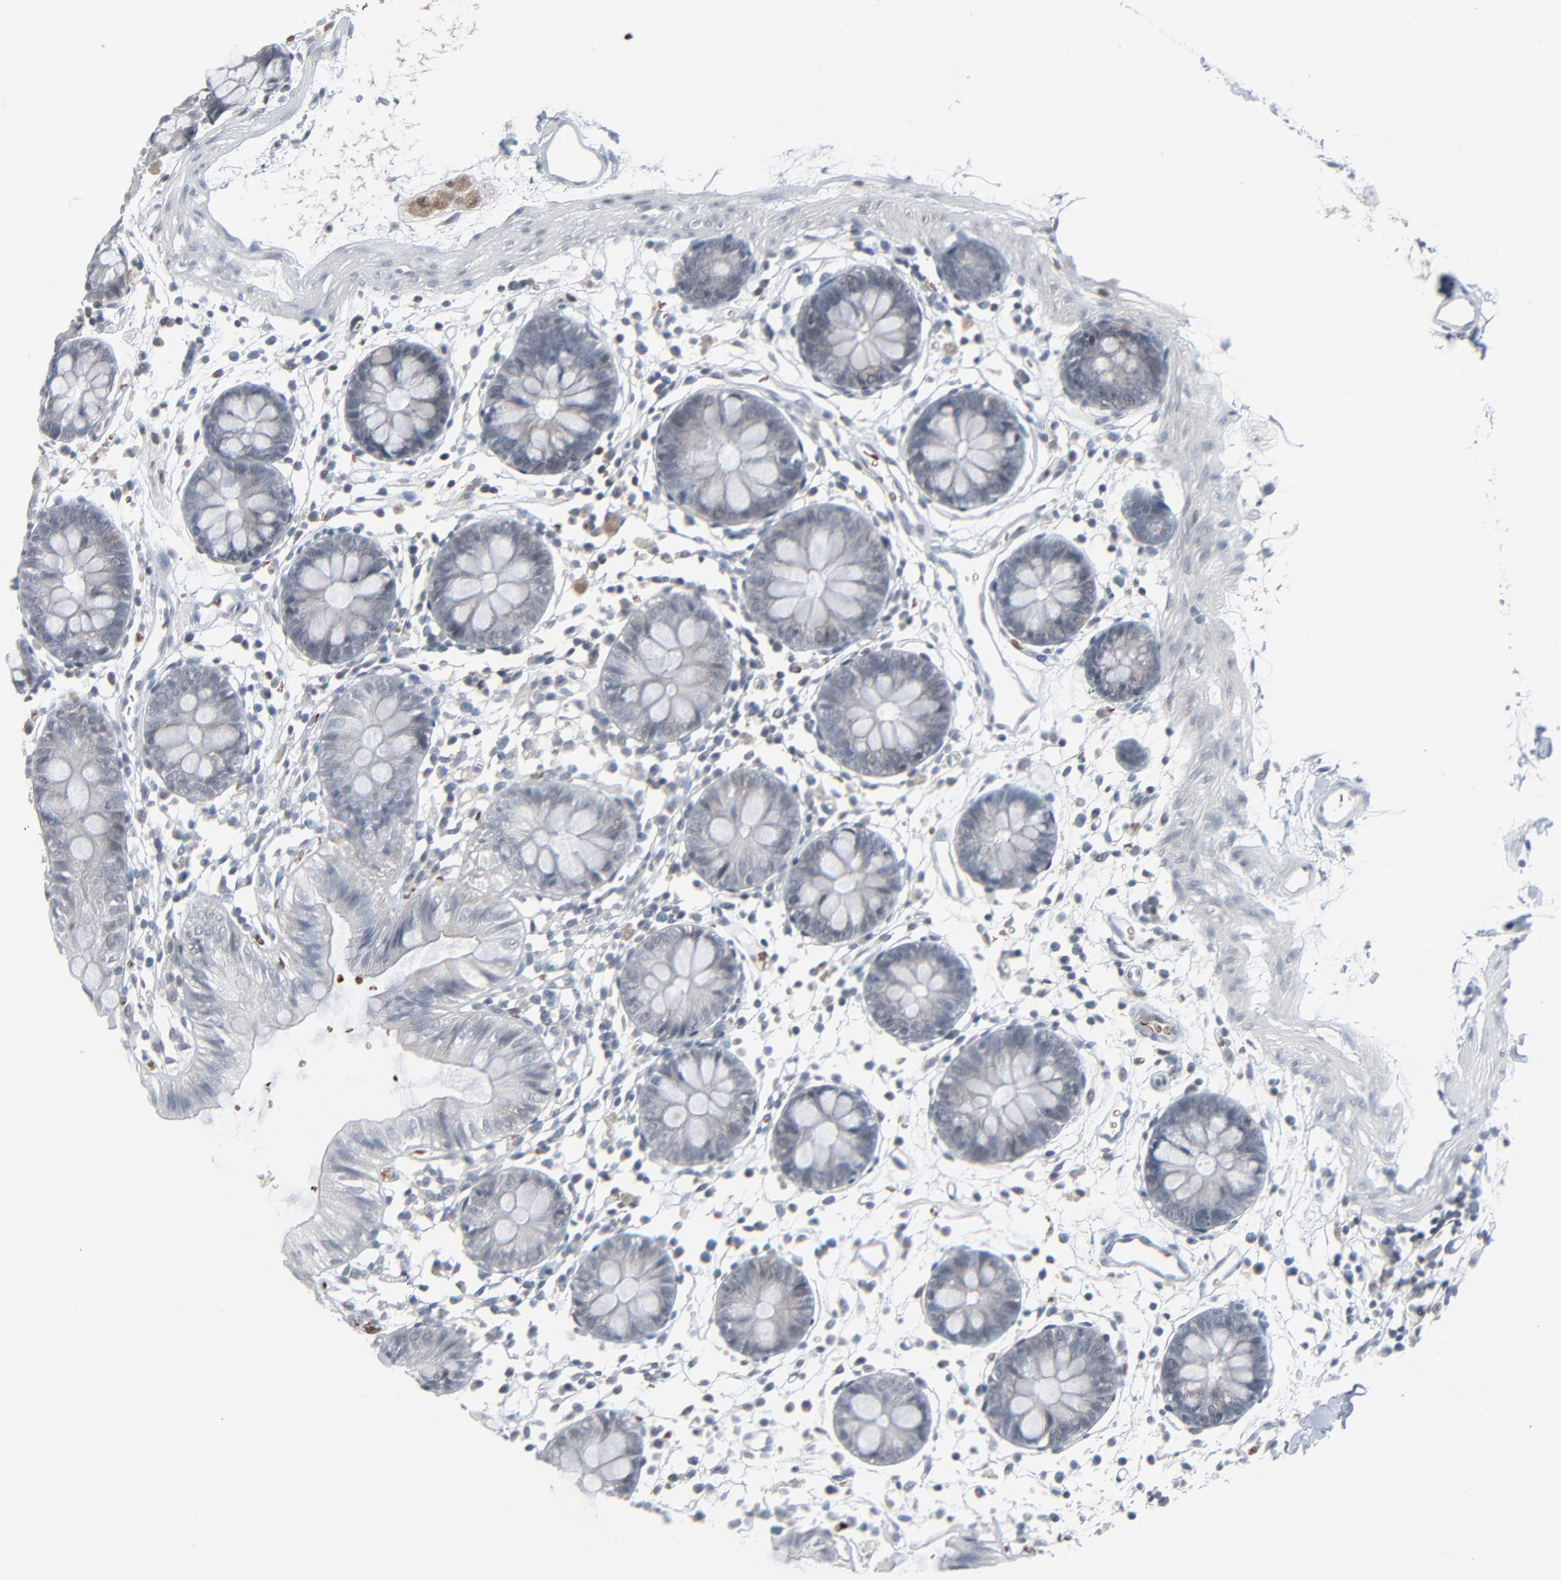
{"staining": {"intensity": "negative", "quantity": "none", "location": "none"}, "tissue": "colon", "cell_type": "Endothelial cells", "image_type": "normal", "snomed": [{"axis": "morphology", "description": "Normal tissue, NOS"}, {"axis": "topography", "description": "Colon"}], "caption": "This is an immunohistochemistry (IHC) image of unremarkable human colon. There is no staining in endothelial cells.", "gene": "SAGE1", "patient": {"sex": "male", "age": 14}}